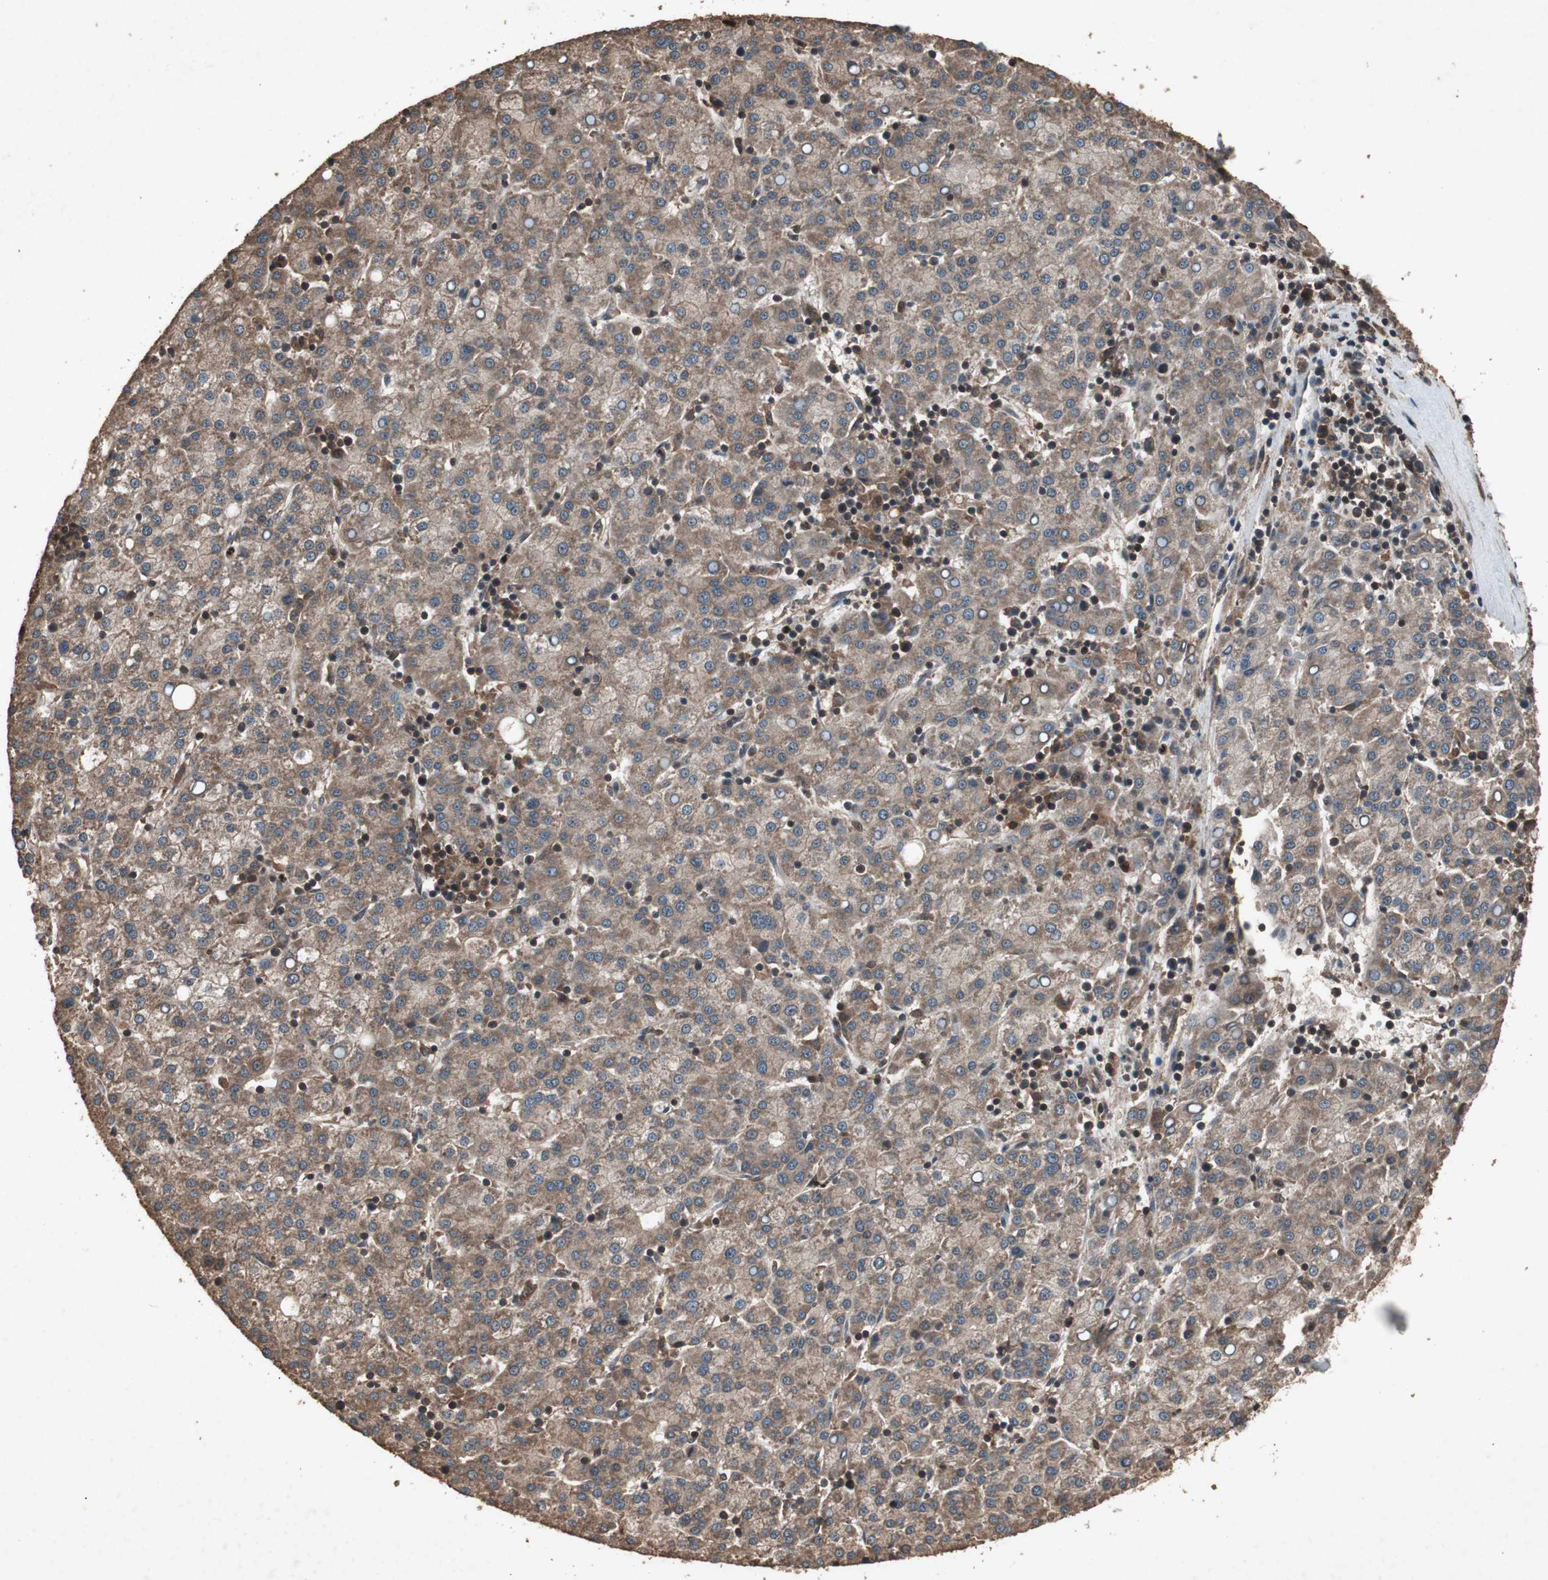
{"staining": {"intensity": "moderate", "quantity": ">75%", "location": "cytoplasmic/membranous"}, "tissue": "liver cancer", "cell_type": "Tumor cells", "image_type": "cancer", "snomed": [{"axis": "morphology", "description": "Carcinoma, Hepatocellular, NOS"}, {"axis": "topography", "description": "Liver"}], "caption": "Immunohistochemical staining of liver hepatocellular carcinoma shows medium levels of moderate cytoplasmic/membranous protein expression in approximately >75% of tumor cells.", "gene": "LAMTOR5", "patient": {"sex": "female", "age": 58}}